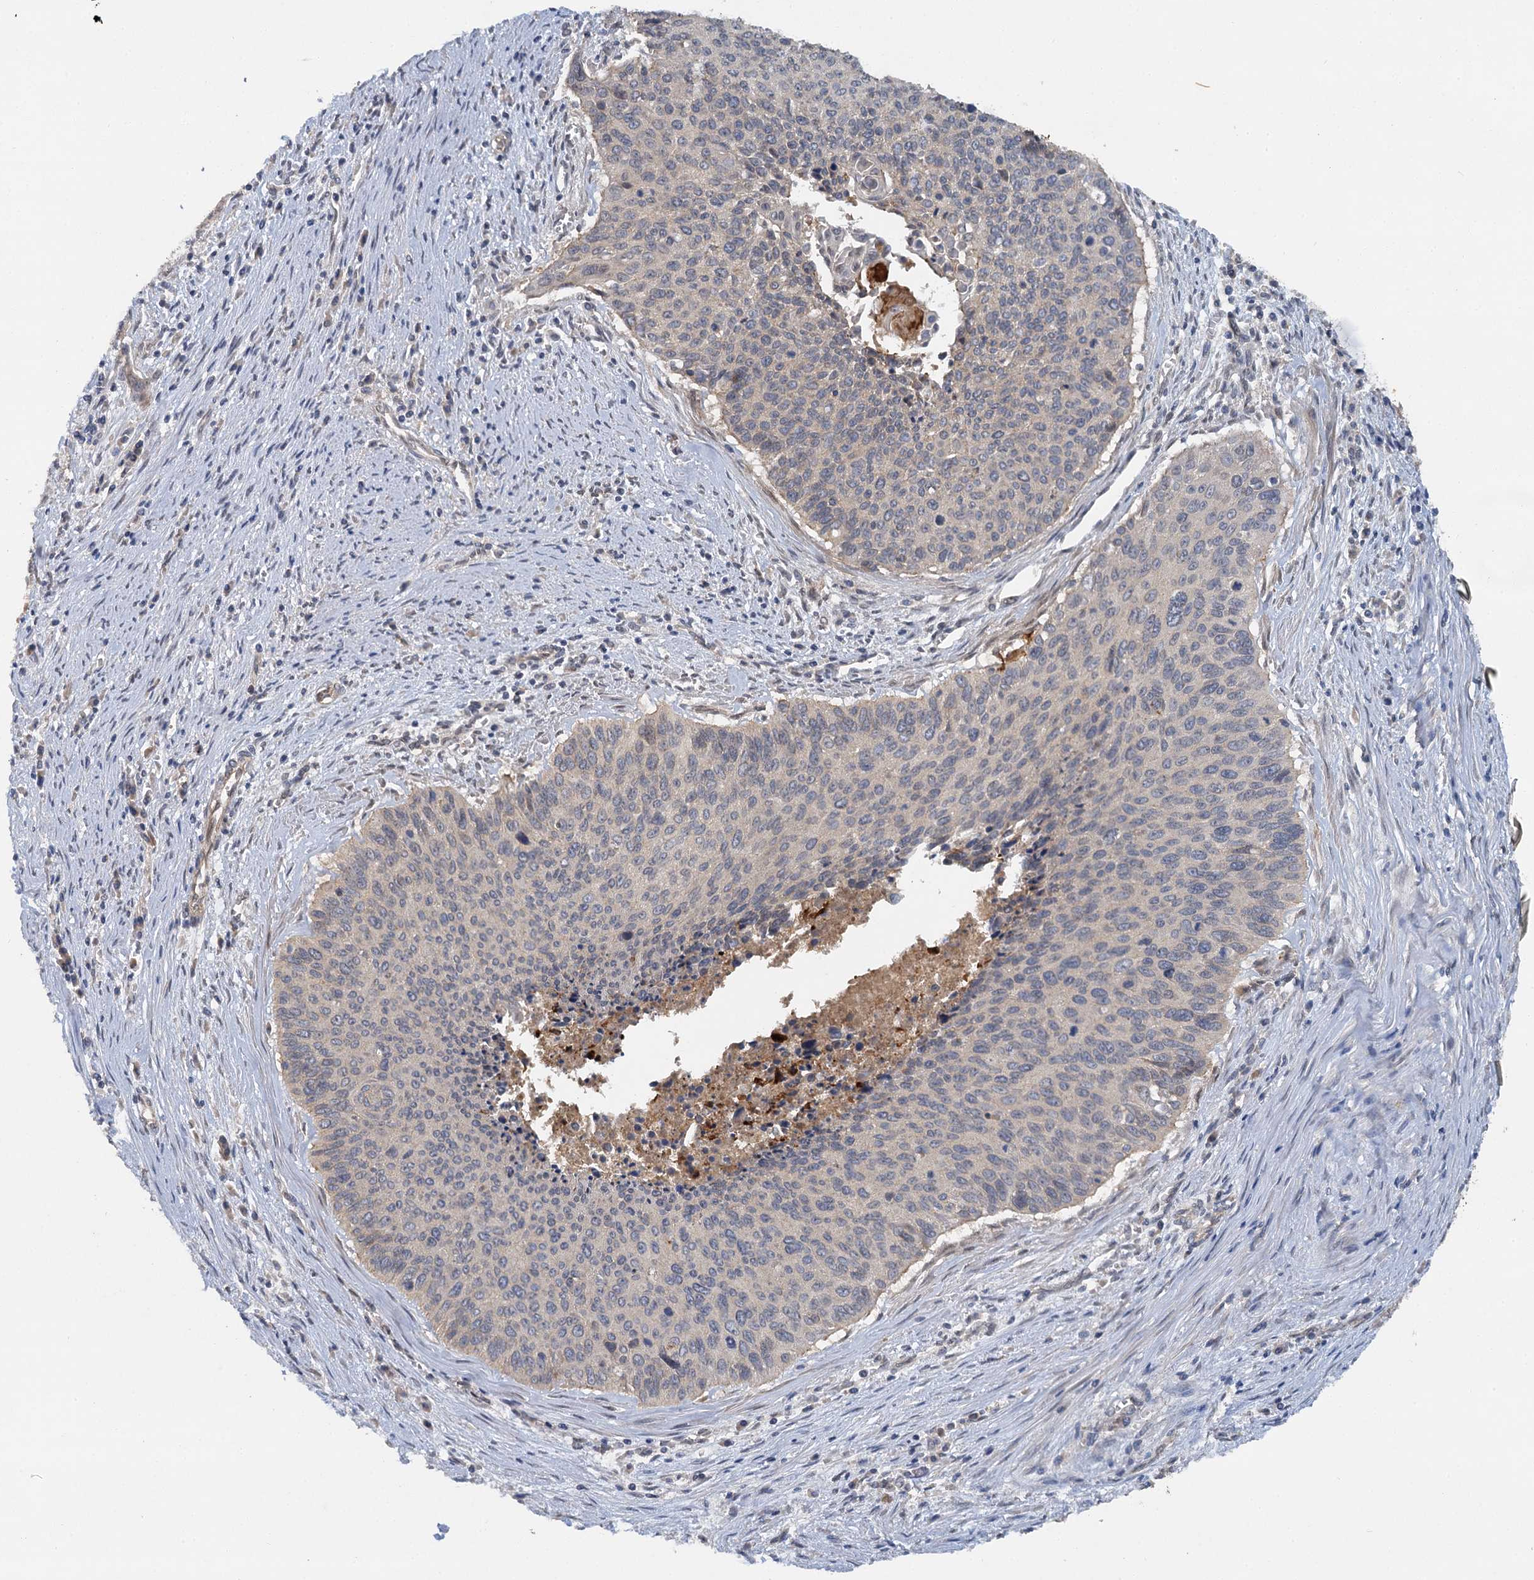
{"staining": {"intensity": "negative", "quantity": "none", "location": "none"}, "tissue": "cervical cancer", "cell_type": "Tumor cells", "image_type": "cancer", "snomed": [{"axis": "morphology", "description": "Squamous cell carcinoma, NOS"}, {"axis": "topography", "description": "Cervix"}], "caption": "Tumor cells are negative for protein expression in human cervical cancer (squamous cell carcinoma).", "gene": "ZNF324", "patient": {"sex": "female", "age": 55}}